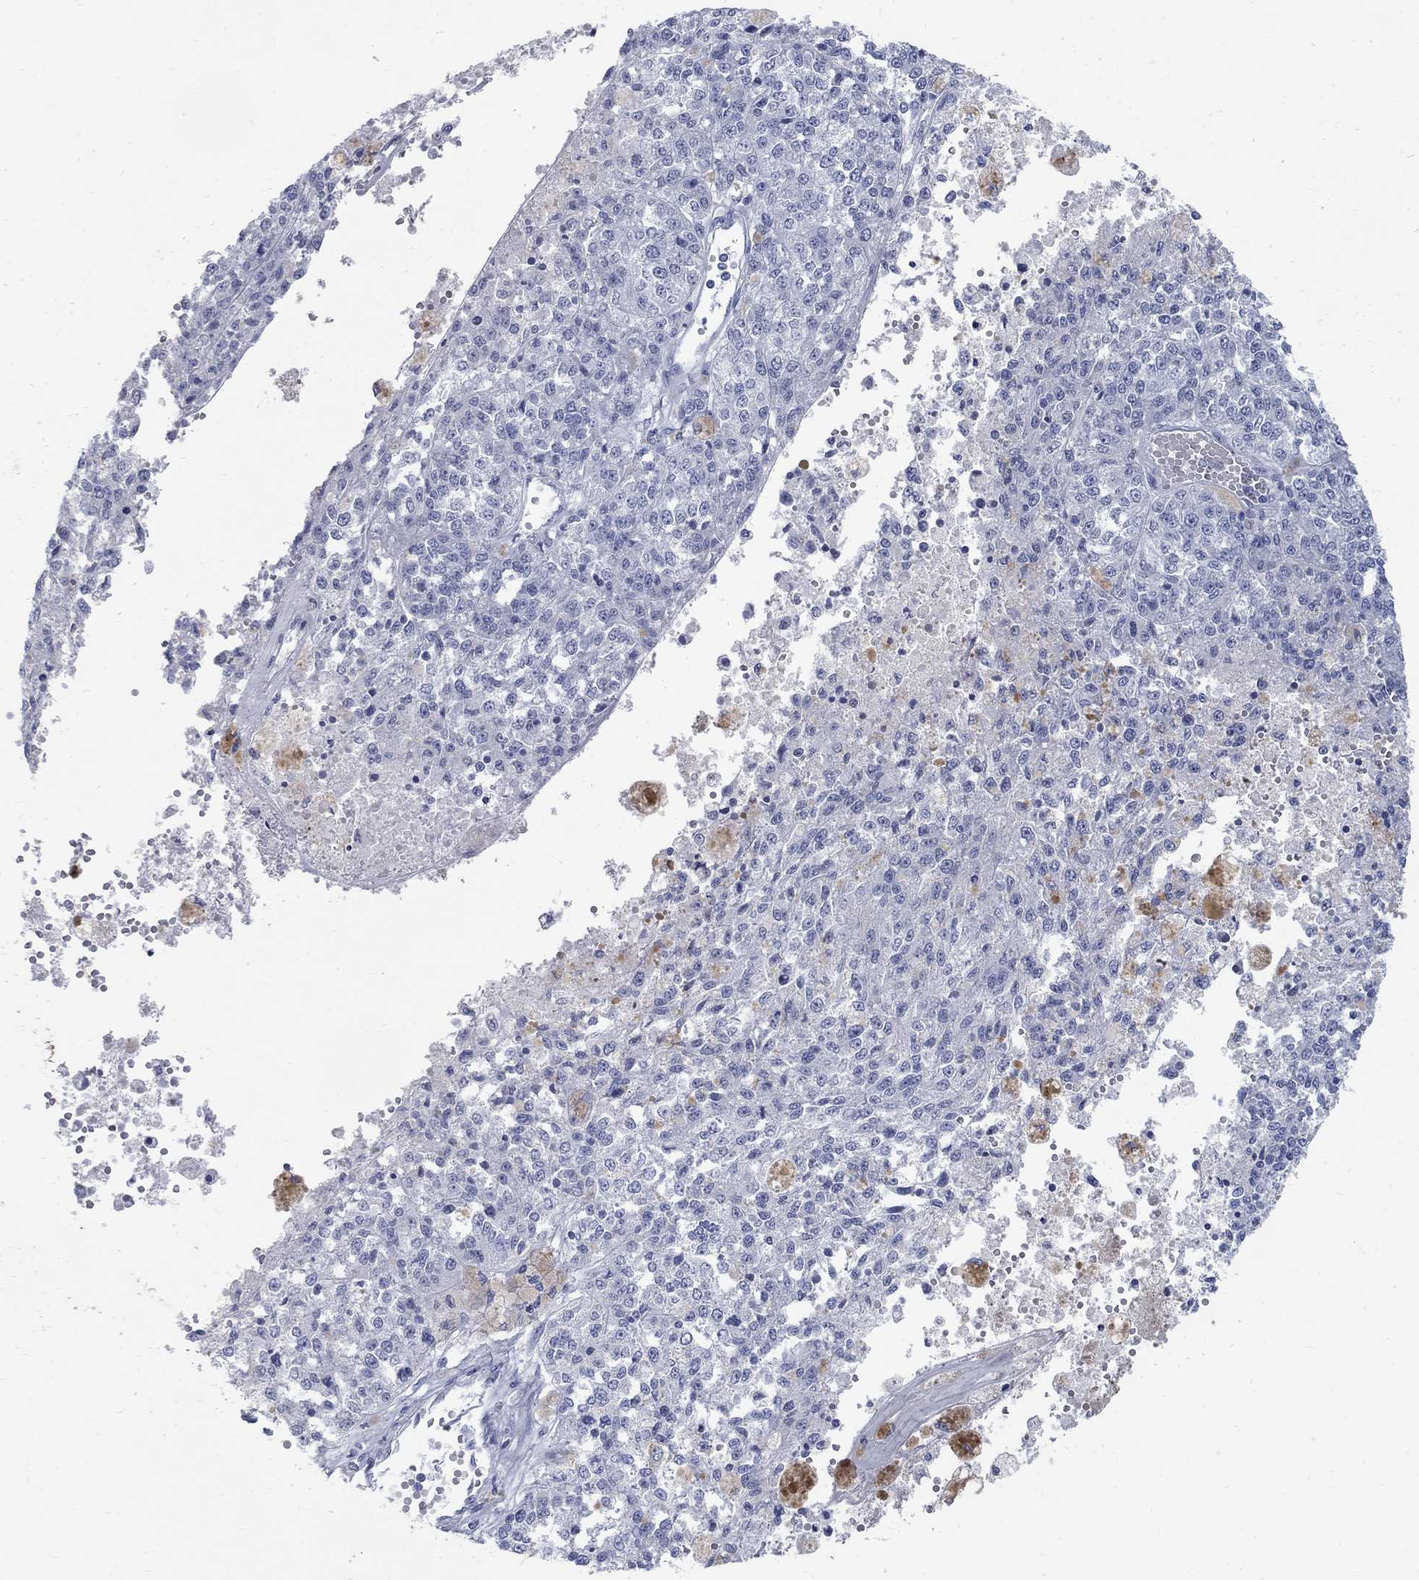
{"staining": {"intensity": "negative", "quantity": "none", "location": "none"}, "tissue": "melanoma", "cell_type": "Tumor cells", "image_type": "cancer", "snomed": [{"axis": "morphology", "description": "Malignant melanoma, Metastatic site"}, {"axis": "topography", "description": "Lymph node"}], "caption": "Tumor cells are negative for brown protein staining in melanoma.", "gene": "RFTN2", "patient": {"sex": "female", "age": 64}}